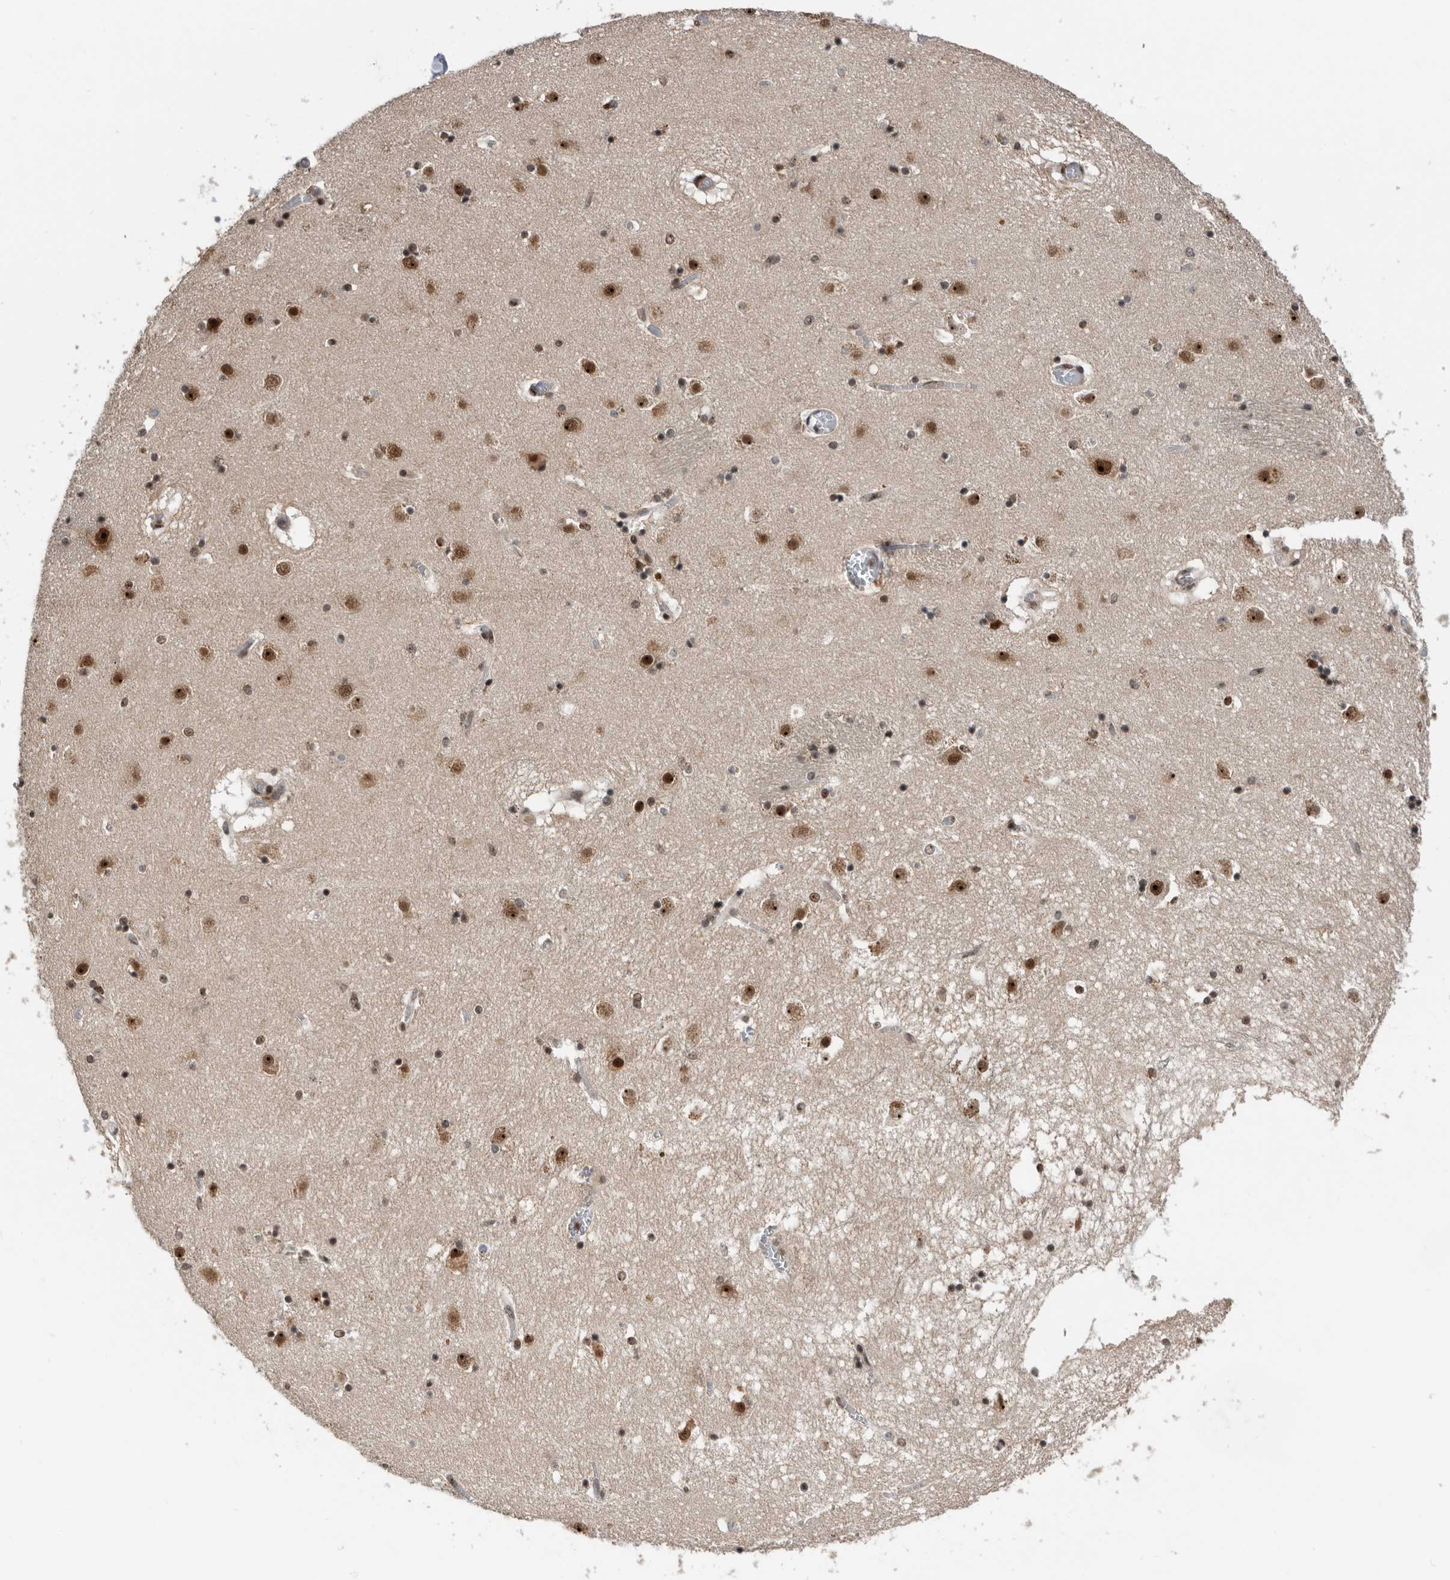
{"staining": {"intensity": "strong", "quantity": ">75%", "location": "cytoplasmic/membranous,nuclear"}, "tissue": "caudate", "cell_type": "Glial cells", "image_type": "normal", "snomed": [{"axis": "morphology", "description": "Normal tissue, NOS"}, {"axis": "topography", "description": "Lateral ventricle wall"}], "caption": "This micrograph displays immunohistochemistry staining of normal caudate, with high strong cytoplasmic/membranous,nuclear expression in approximately >75% of glial cells.", "gene": "ZNF260", "patient": {"sex": "male", "age": 70}}